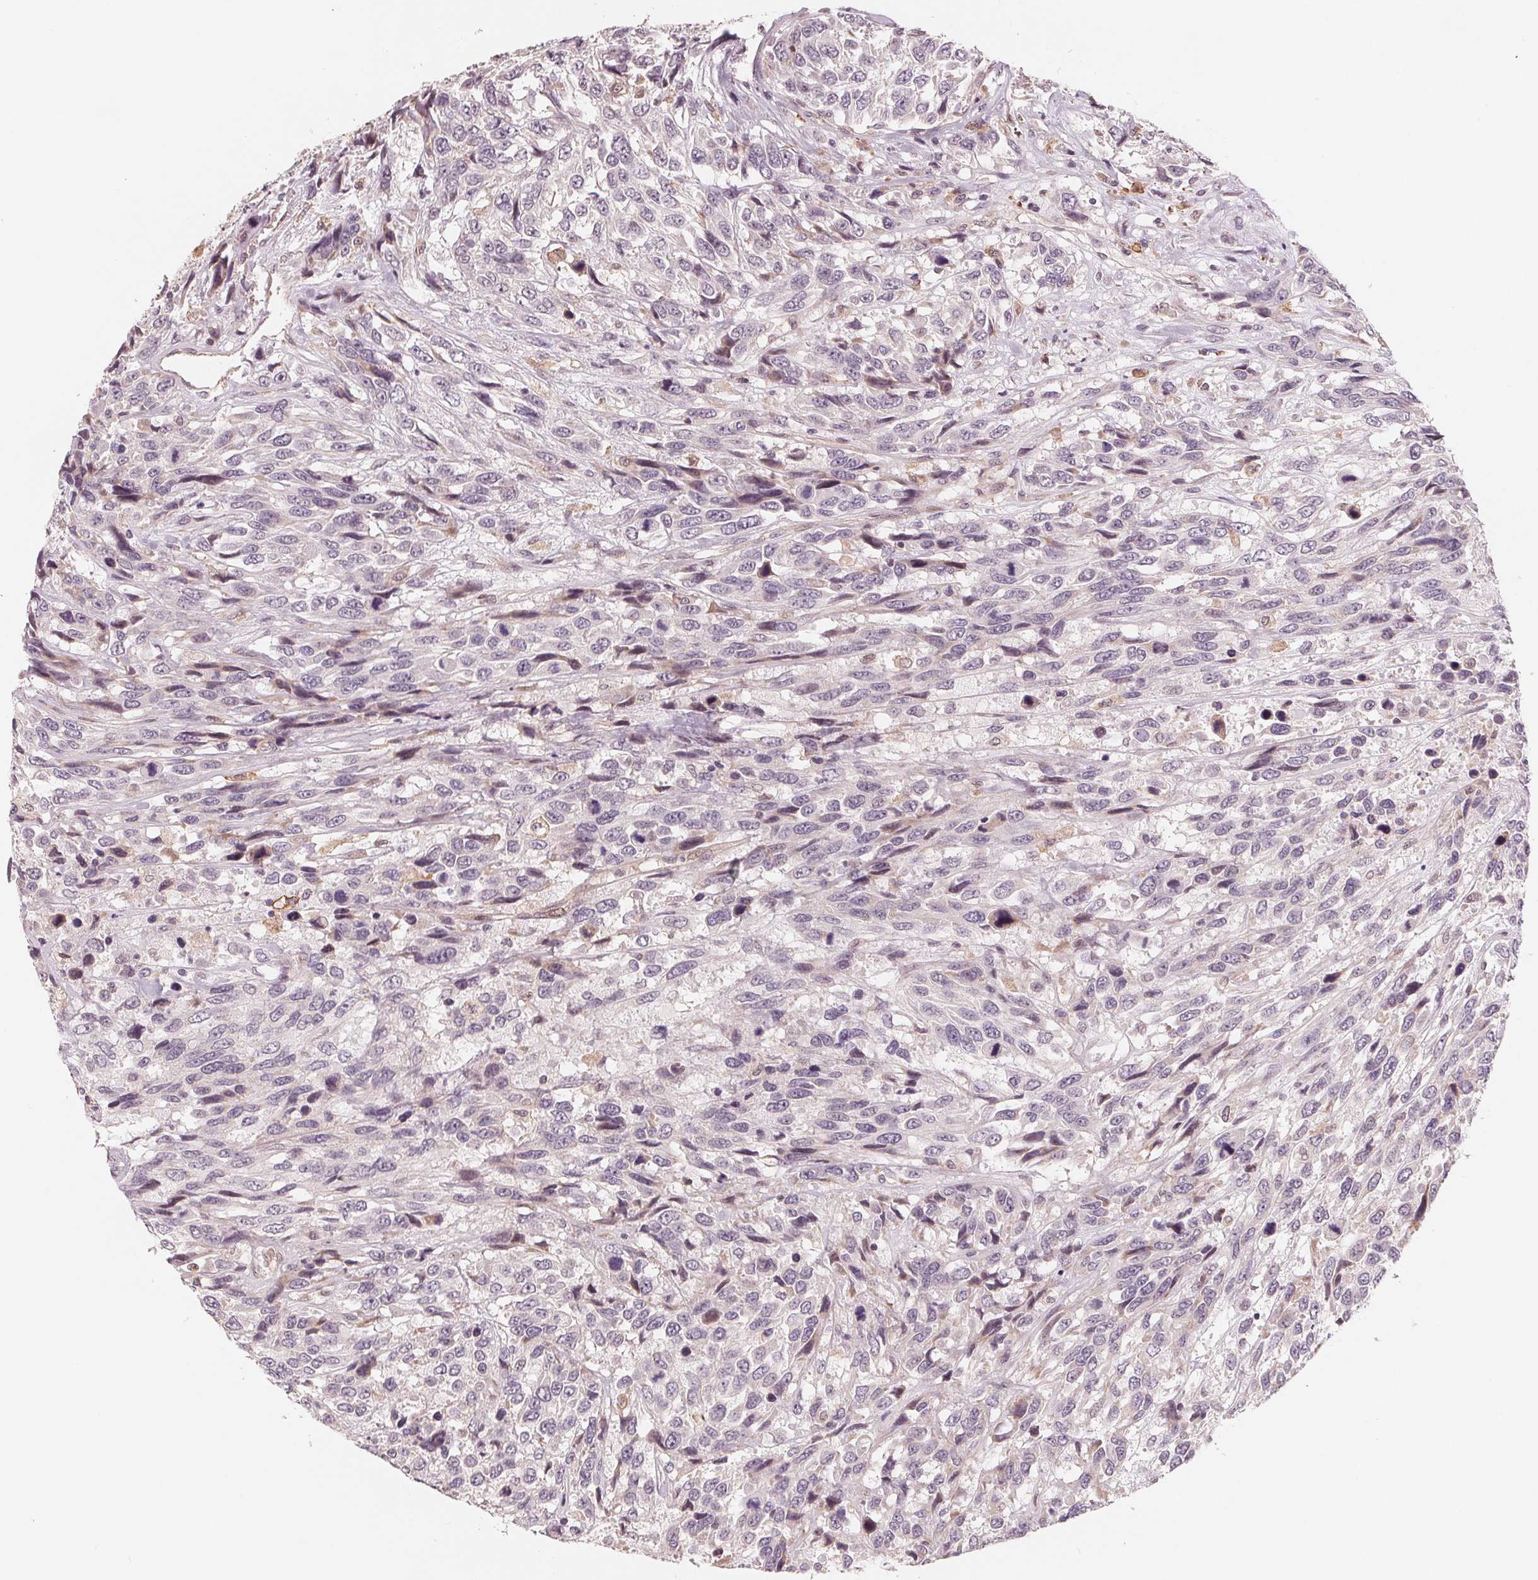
{"staining": {"intensity": "negative", "quantity": "none", "location": "none"}, "tissue": "urothelial cancer", "cell_type": "Tumor cells", "image_type": "cancer", "snomed": [{"axis": "morphology", "description": "Urothelial carcinoma, High grade"}, {"axis": "topography", "description": "Urinary bladder"}], "caption": "Photomicrograph shows no protein staining in tumor cells of urothelial cancer tissue.", "gene": "IL9R", "patient": {"sex": "female", "age": 70}}